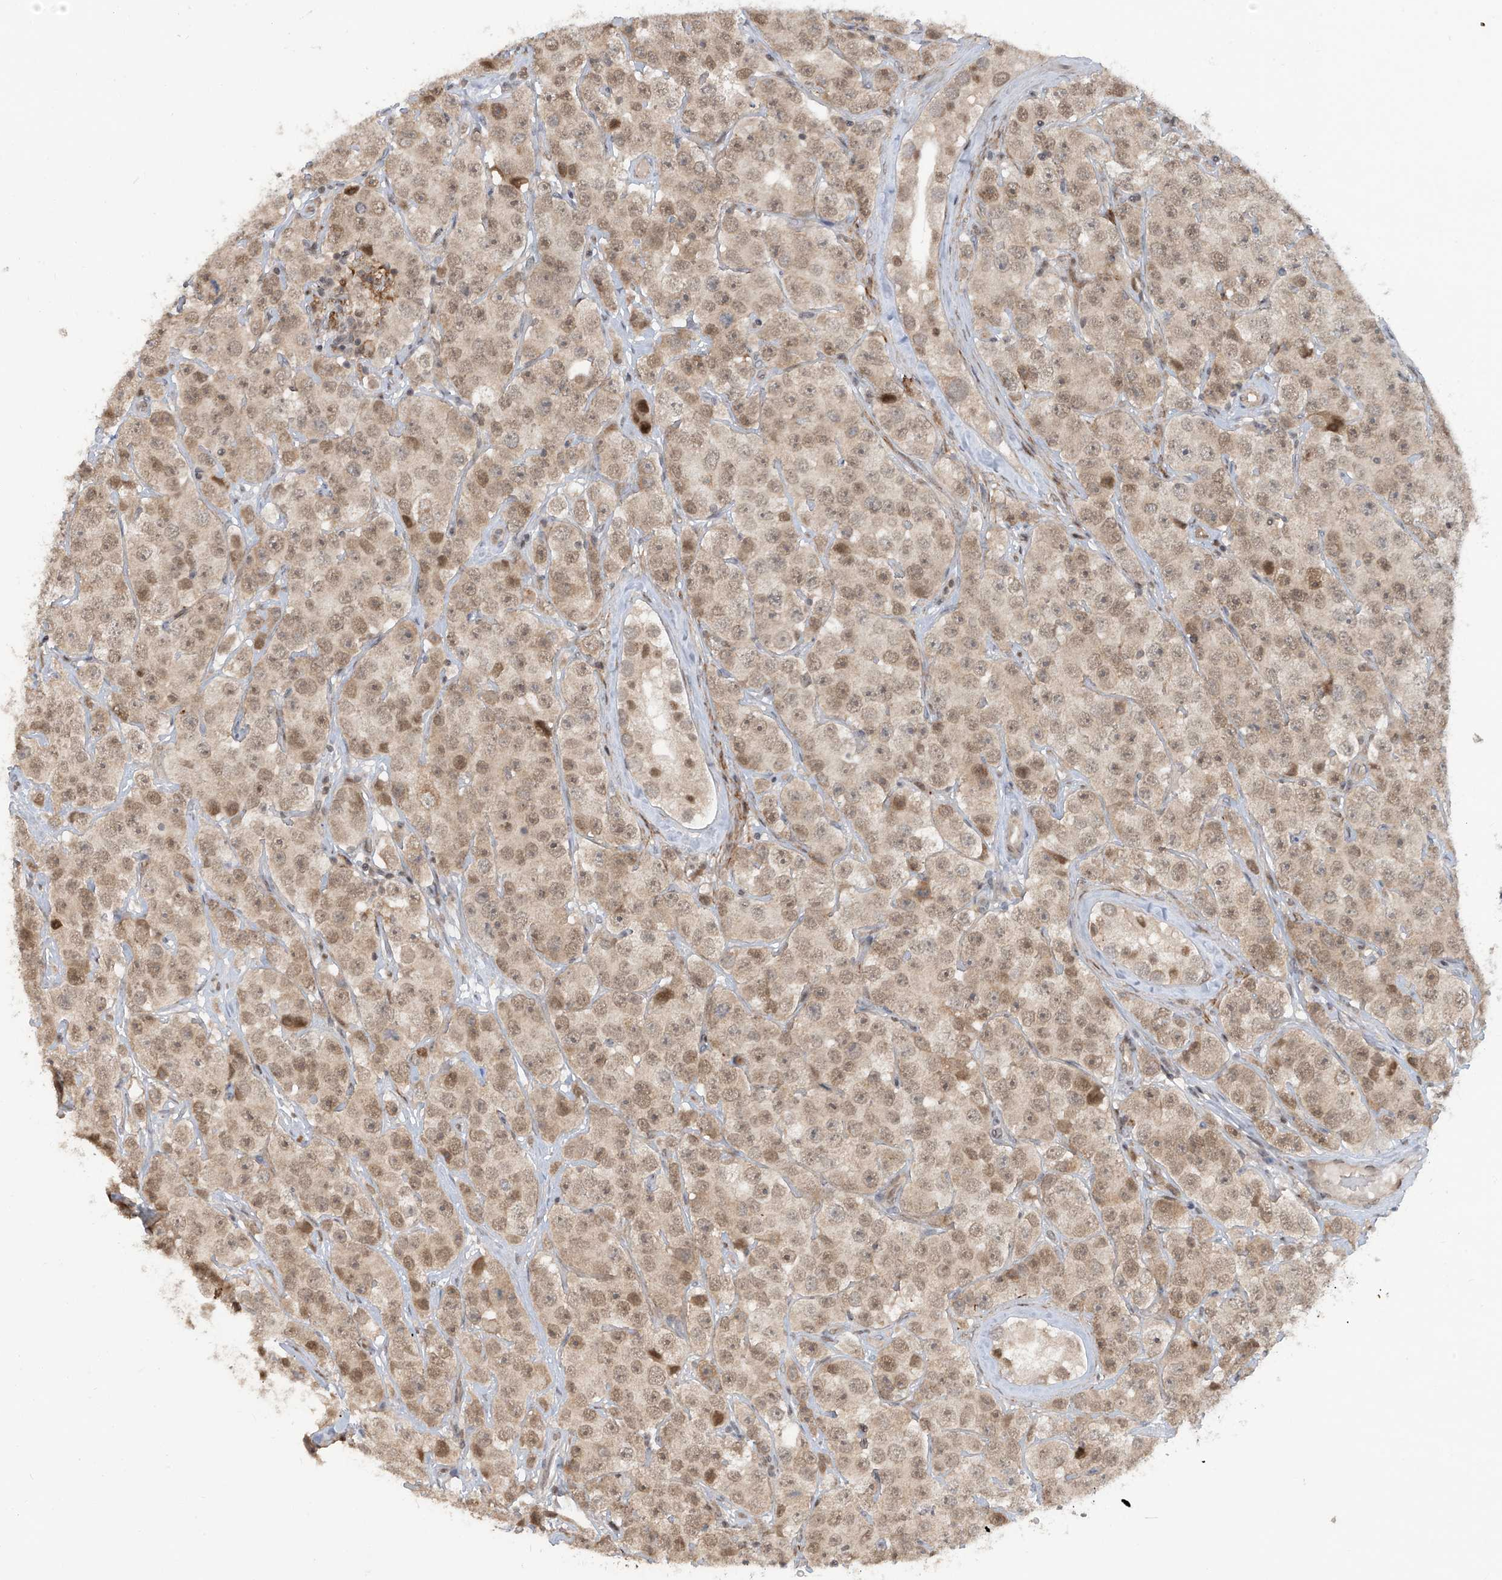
{"staining": {"intensity": "moderate", "quantity": ">75%", "location": "cytoplasmic/membranous,nuclear"}, "tissue": "testis cancer", "cell_type": "Tumor cells", "image_type": "cancer", "snomed": [{"axis": "morphology", "description": "Seminoma, NOS"}, {"axis": "topography", "description": "Testis"}], "caption": "A histopathology image of seminoma (testis) stained for a protein exhibits moderate cytoplasmic/membranous and nuclear brown staining in tumor cells. (brown staining indicates protein expression, while blue staining denotes nuclei).", "gene": "LAGE3", "patient": {"sex": "male", "age": 28}}